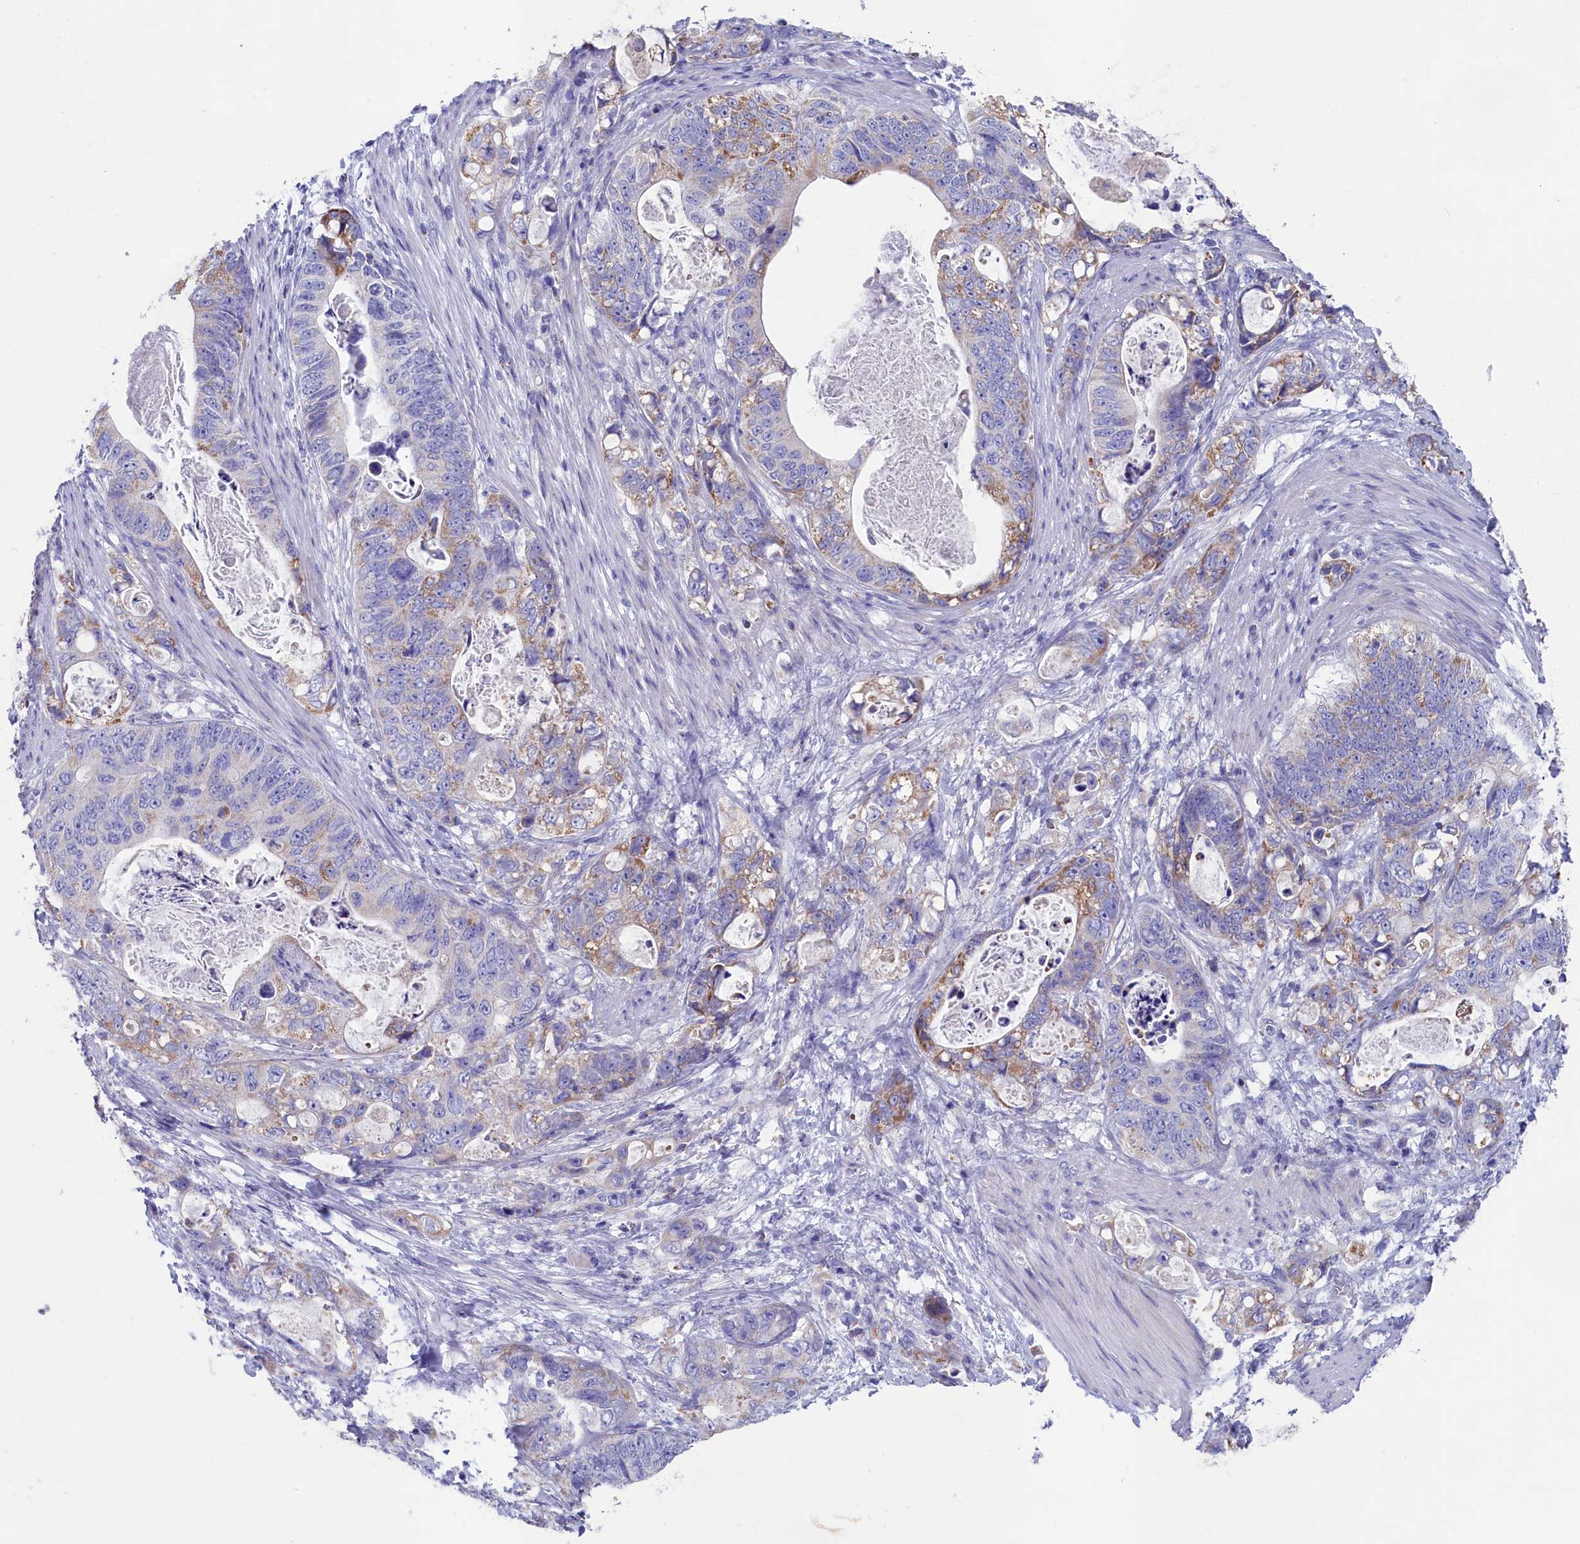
{"staining": {"intensity": "moderate", "quantity": "<25%", "location": "cytoplasmic/membranous"}, "tissue": "stomach cancer", "cell_type": "Tumor cells", "image_type": "cancer", "snomed": [{"axis": "morphology", "description": "Normal tissue, NOS"}, {"axis": "morphology", "description": "Adenocarcinoma, NOS"}, {"axis": "topography", "description": "Stomach"}], "caption": "Brown immunohistochemical staining in stomach adenocarcinoma demonstrates moderate cytoplasmic/membranous positivity in about <25% of tumor cells.", "gene": "PRDM12", "patient": {"sex": "female", "age": 89}}